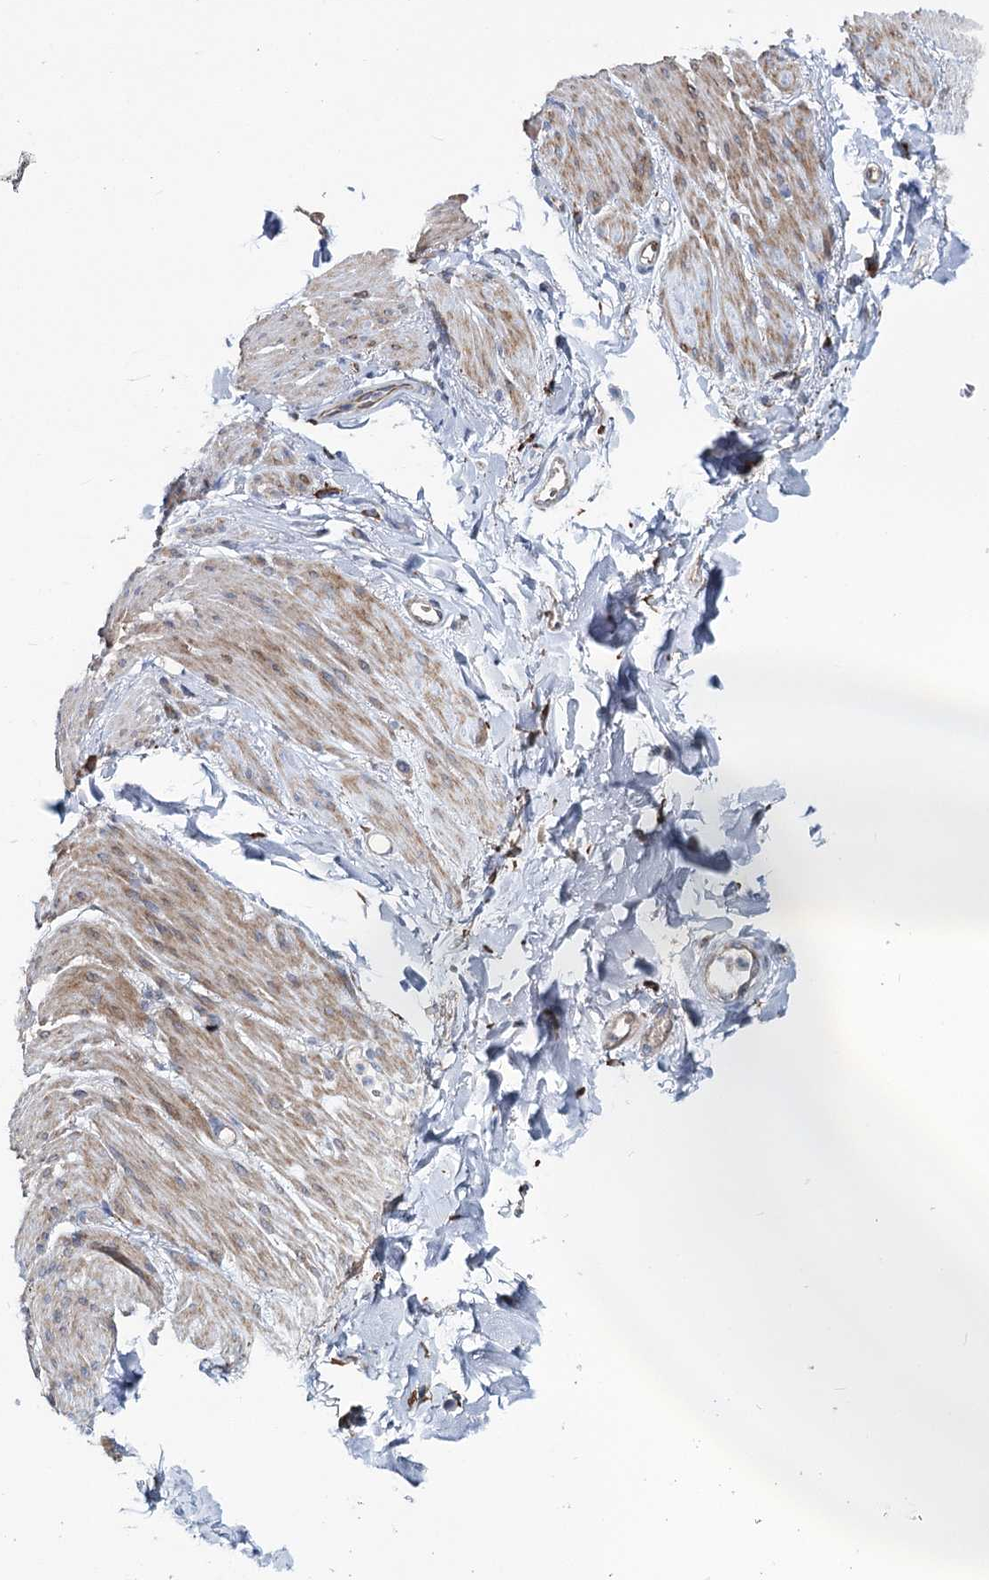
{"staining": {"intensity": "negative", "quantity": "none", "location": "none"}, "tissue": "adipose tissue", "cell_type": "Adipocytes", "image_type": "normal", "snomed": [{"axis": "morphology", "description": "Normal tissue, NOS"}, {"axis": "topography", "description": "Colon"}, {"axis": "topography", "description": "Peripheral nerve tissue"}], "caption": "IHC micrograph of normal adipose tissue: adipose tissue stained with DAB demonstrates no significant protein positivity in adipocytes. (Immunohistochemistry (ihc), brightfield microscopy, high magnification).", "gene": "CIB4", "patient": {"sex": "female", "age": 61}}